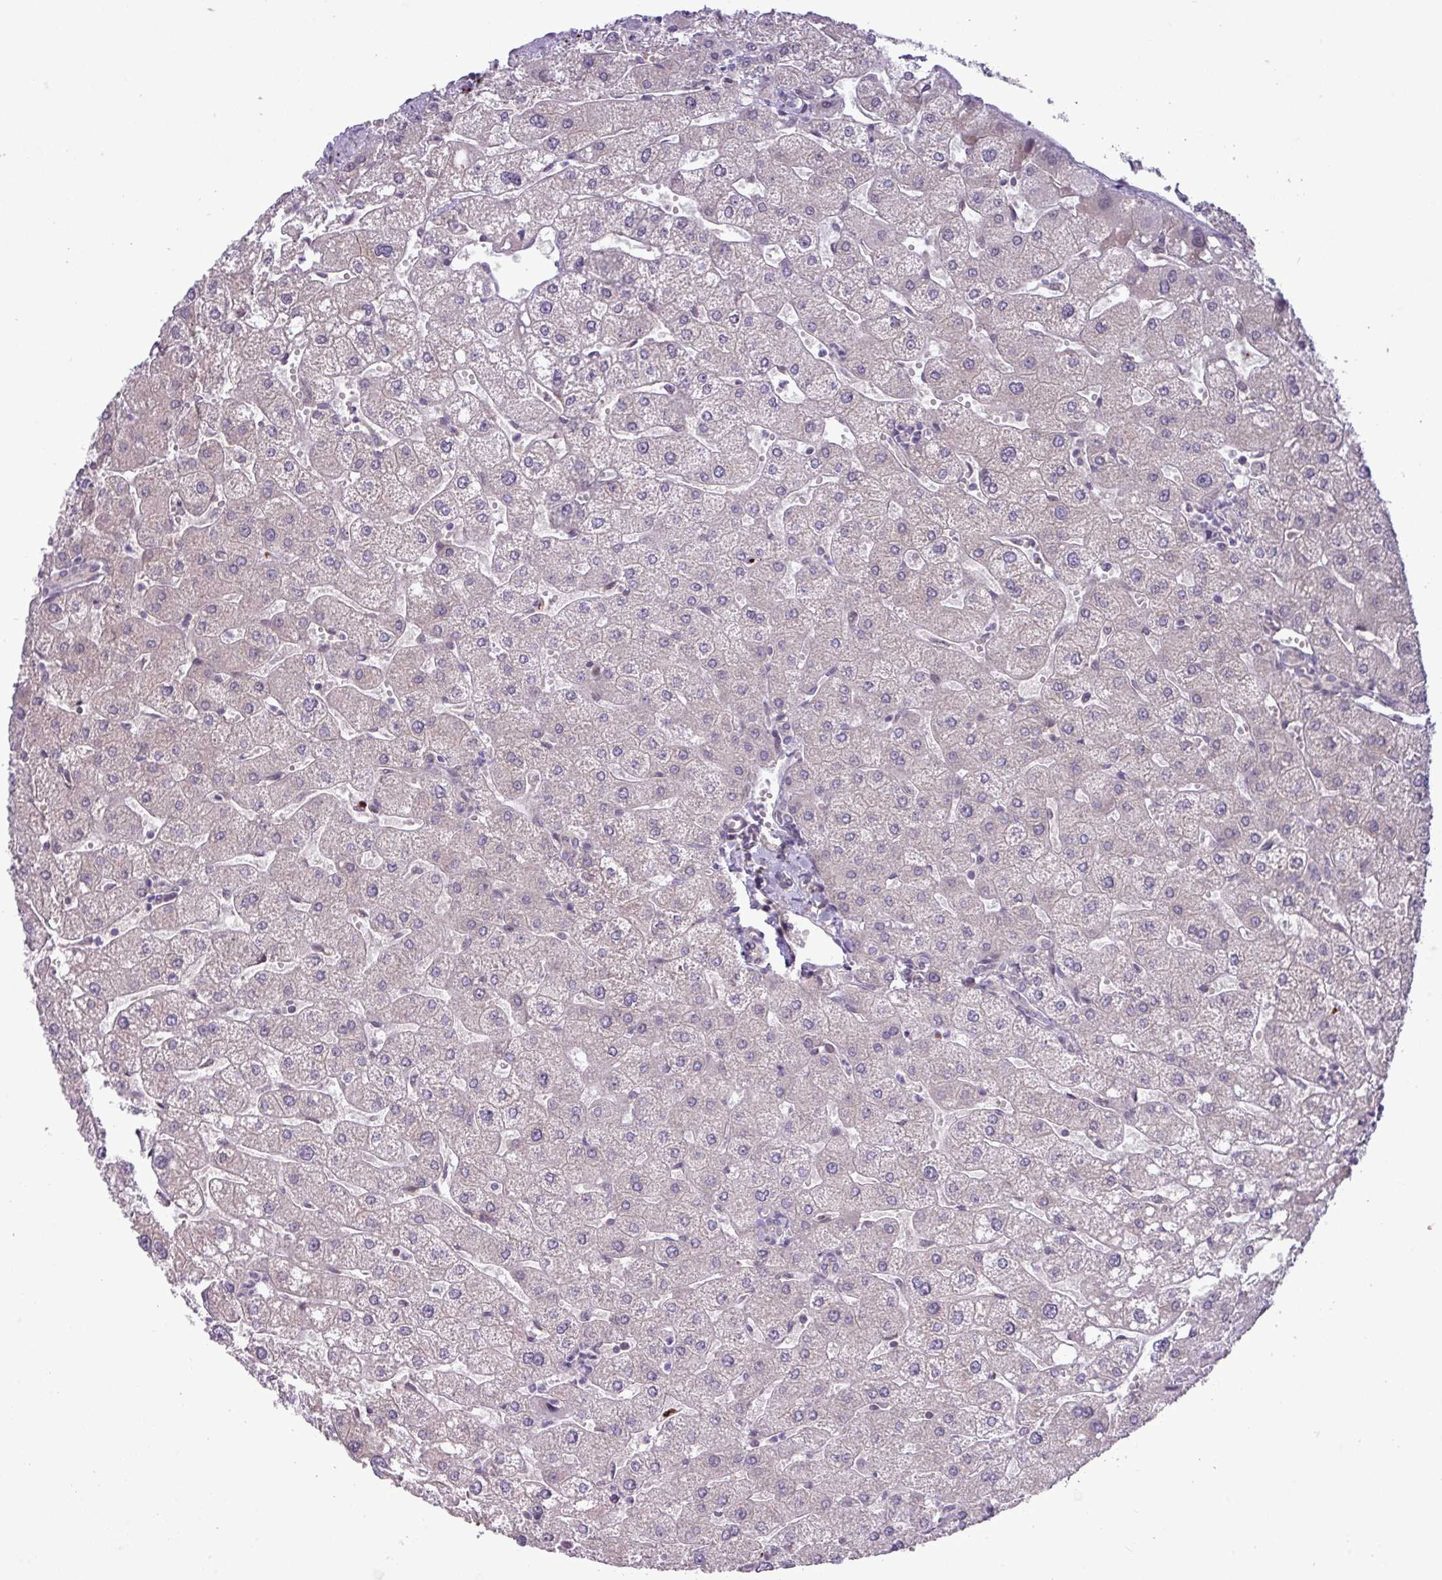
{"staining": {"intensity": "negative", "quantity": "none", "location": "none"}, "tissue": "liver", "cell_type": "Cholangiocytes", "image_type": "normal", "snomed": [{"axis": "morphology", "description": "Normal tissue, NOS"}, {"axis": "topography", "description": "Liver"}], "caption": "Immunohistochemistry (IHC) of benign human liver exhibits no staining in cholangiocytes.", "gene": "RIPPLY1", "patient": {"sex": "male", "age": 67}}